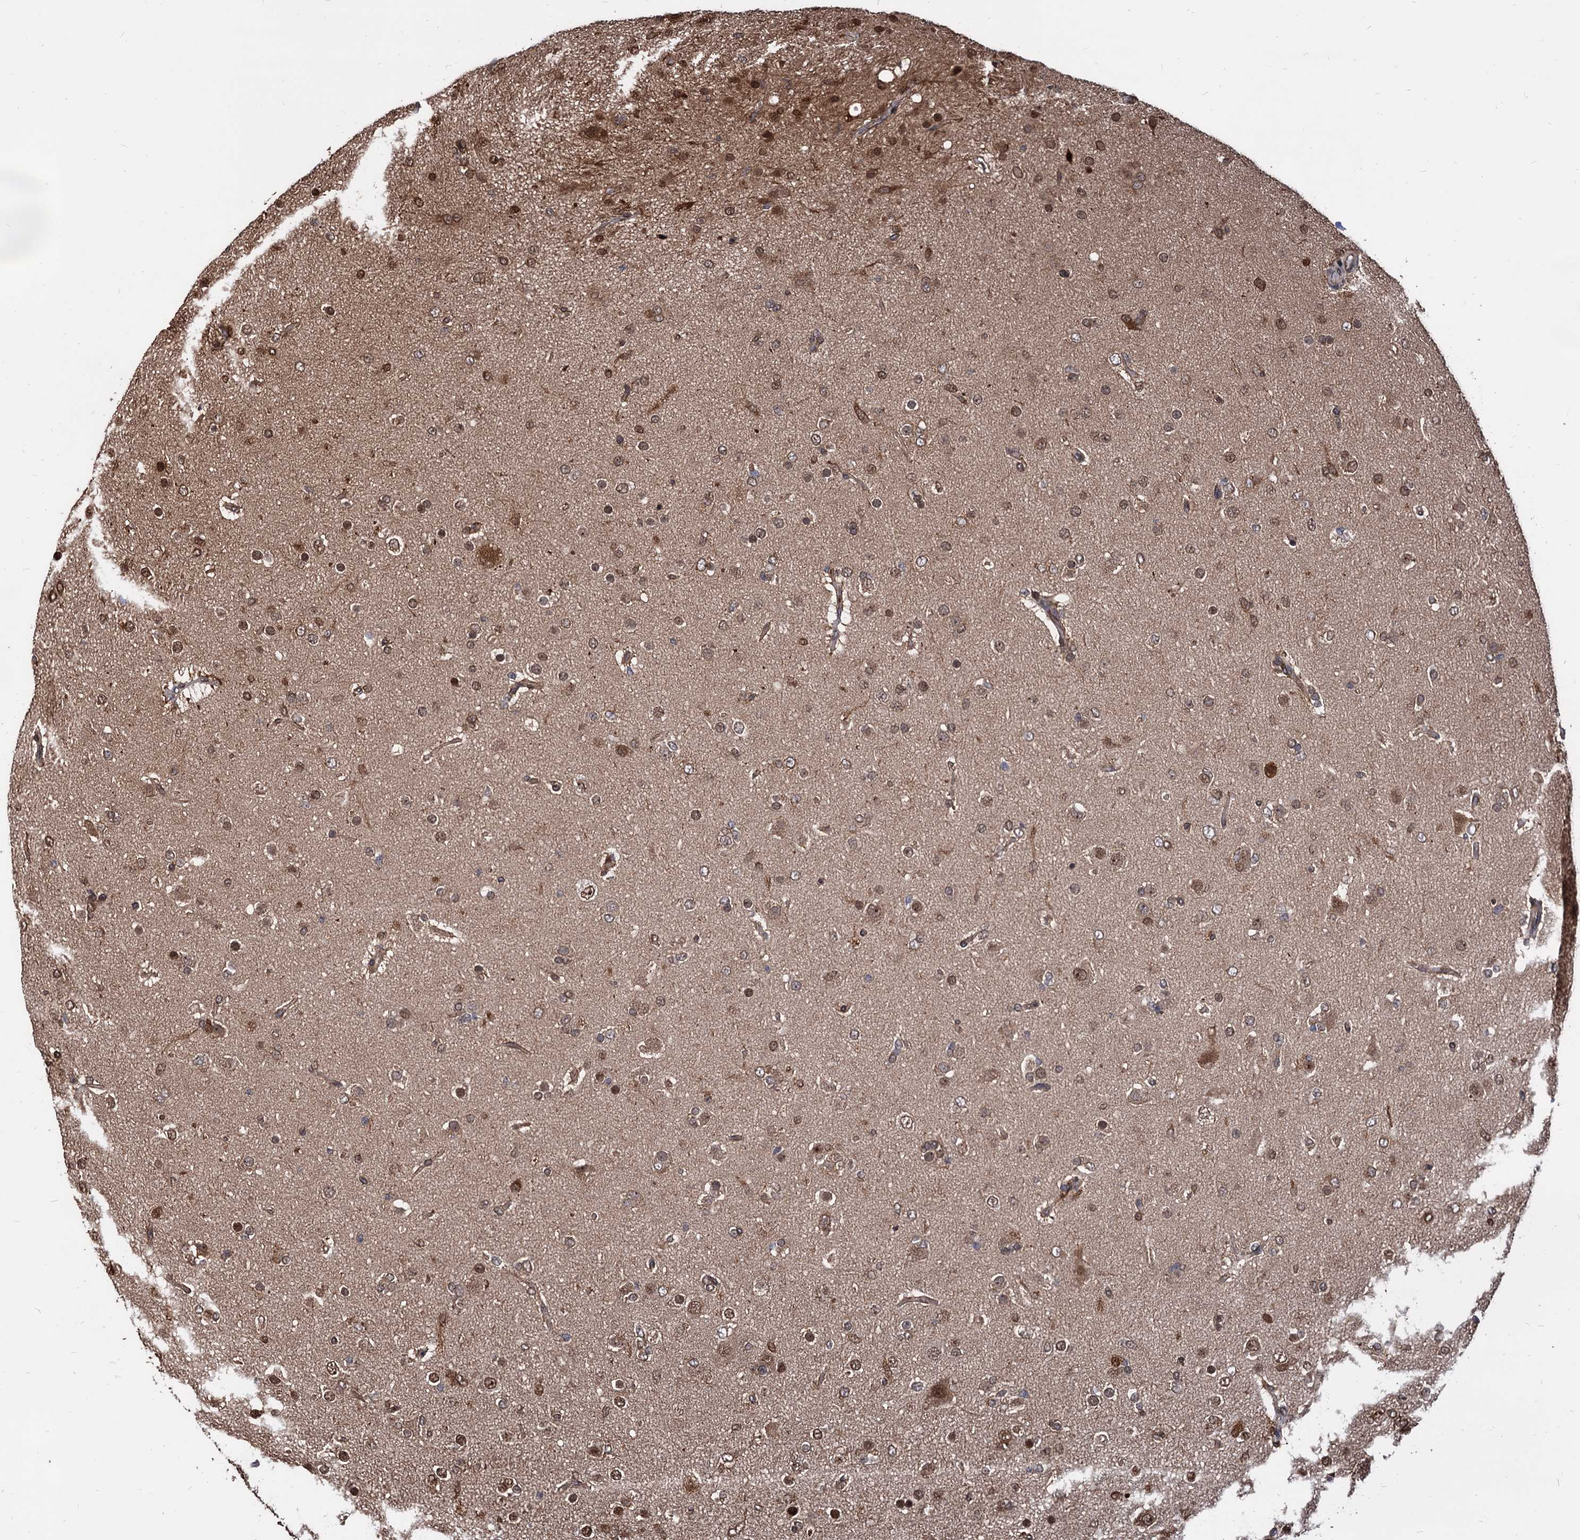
{"staining": {"intensity": "moderate", "quantity": "25%-75%", "location": "cytoplasmic/membranous,nuclear"}, "tissue": "glioma", "cell_type": "Tumor cells", "image_type": "cancer", "snomed": [{"axis": "morphology", "description": "Glioma, malignant, Low grade"}, {"axis": "topography", "description": "Brain"}], "caption": "Immunohistochemistry image of human glioma stained for a protein (brown), which shows medium levels of moderate cytoplasmic/membranous and nuclear staining in approximately 25%-75% of tumor cells.", "gene": "ANKRD12", "patient": {"sex": "male", "age": 65}}